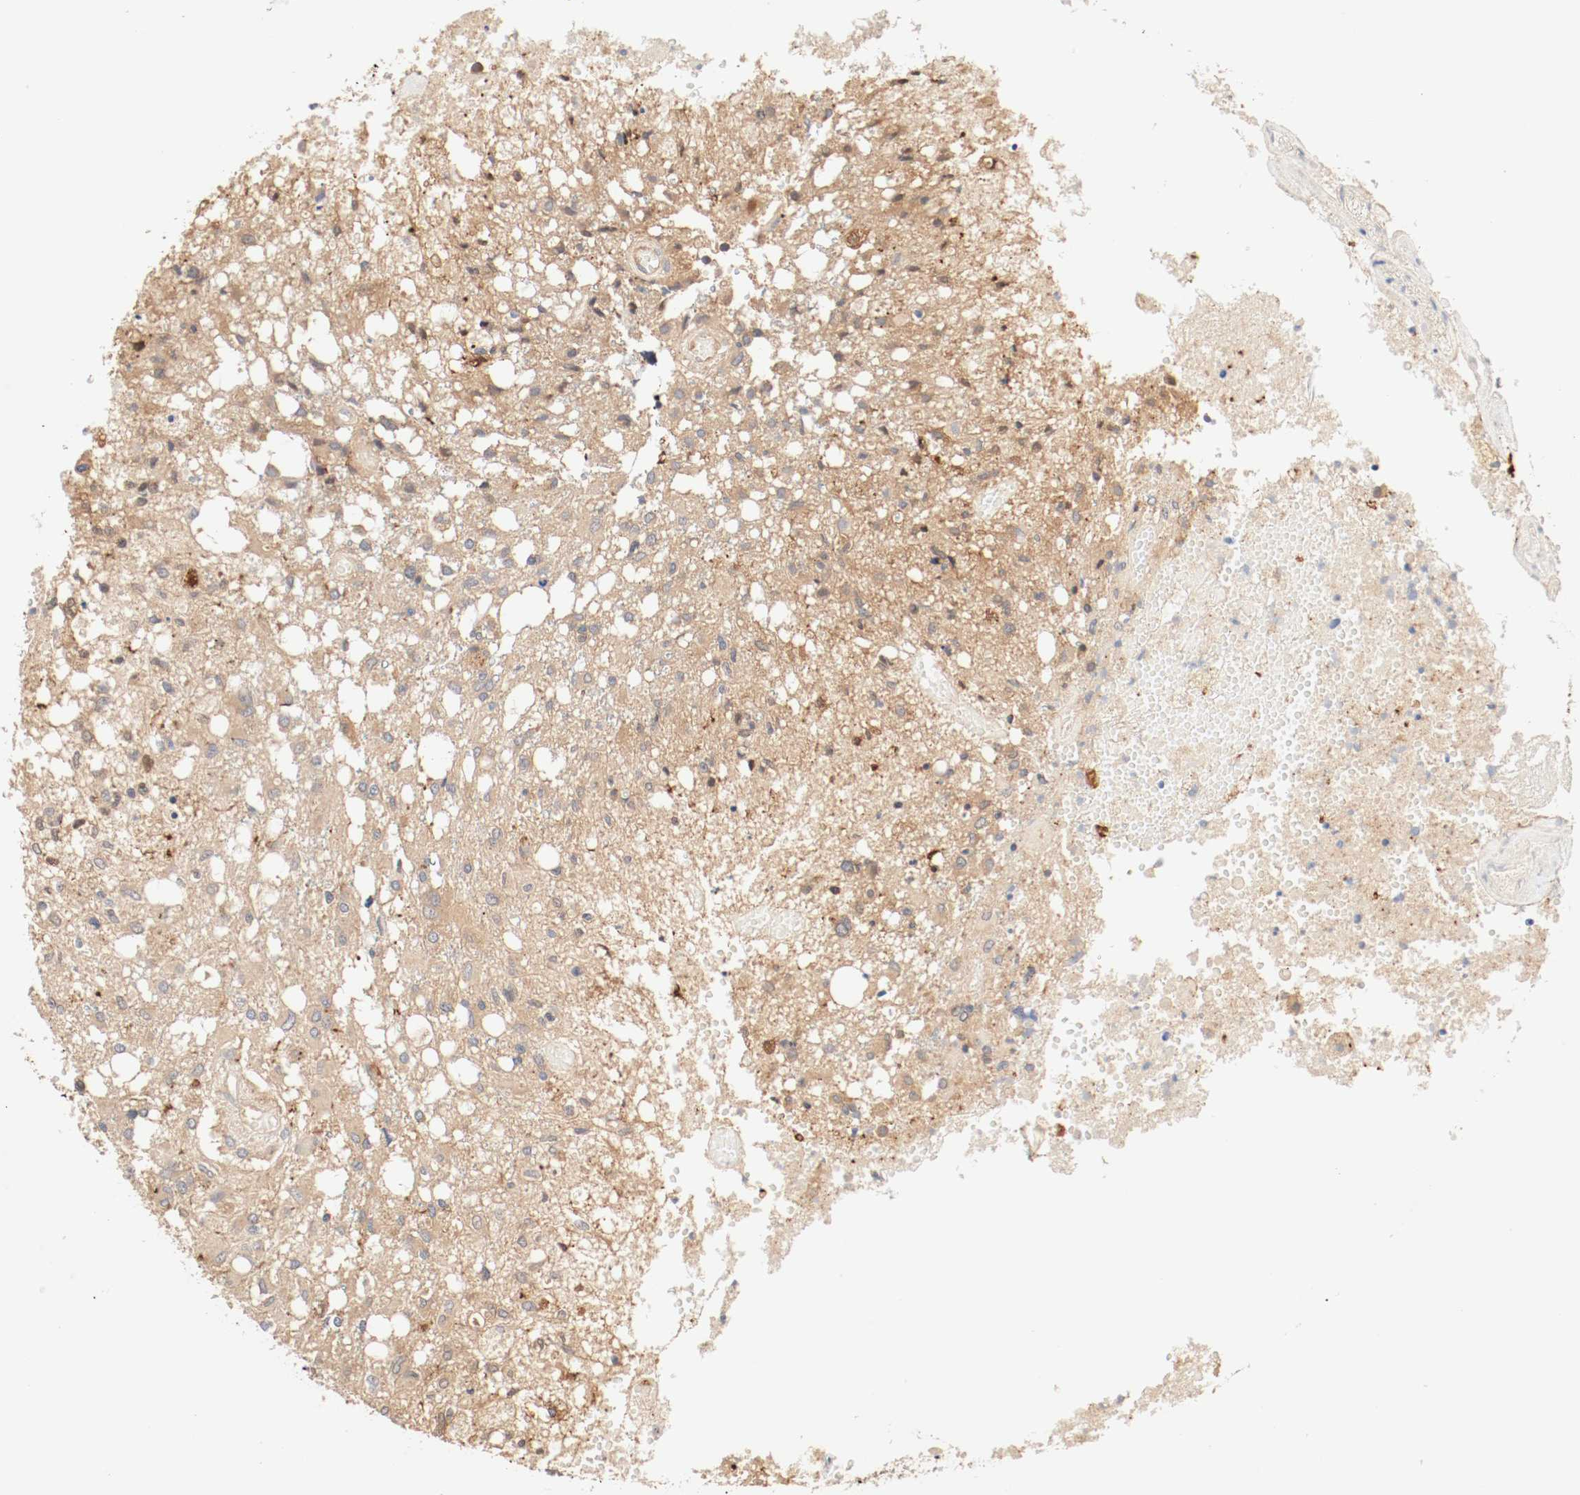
{"staining": {"intensity": "moderate", "quantity": ">75%", "location": "cytoplasmic/membranous"}, "tissue": "glioma", "cell_type": "Tumor cells", "image_type": "cancer", "snomed": [{"axis": "morphology", "description": "Glioma, malignant, High grade"}, {"axis": "topography", "description": "Cerebral cortex"}], "caption": "The histopathology image demonstrates immunohistochemical staining of glioma. There is moderate cytoplasmic/membranous staining is identified in about >75% of tumor cells.", "gene": "GIT1", "patient": {"sex": "male", "age": 76}}